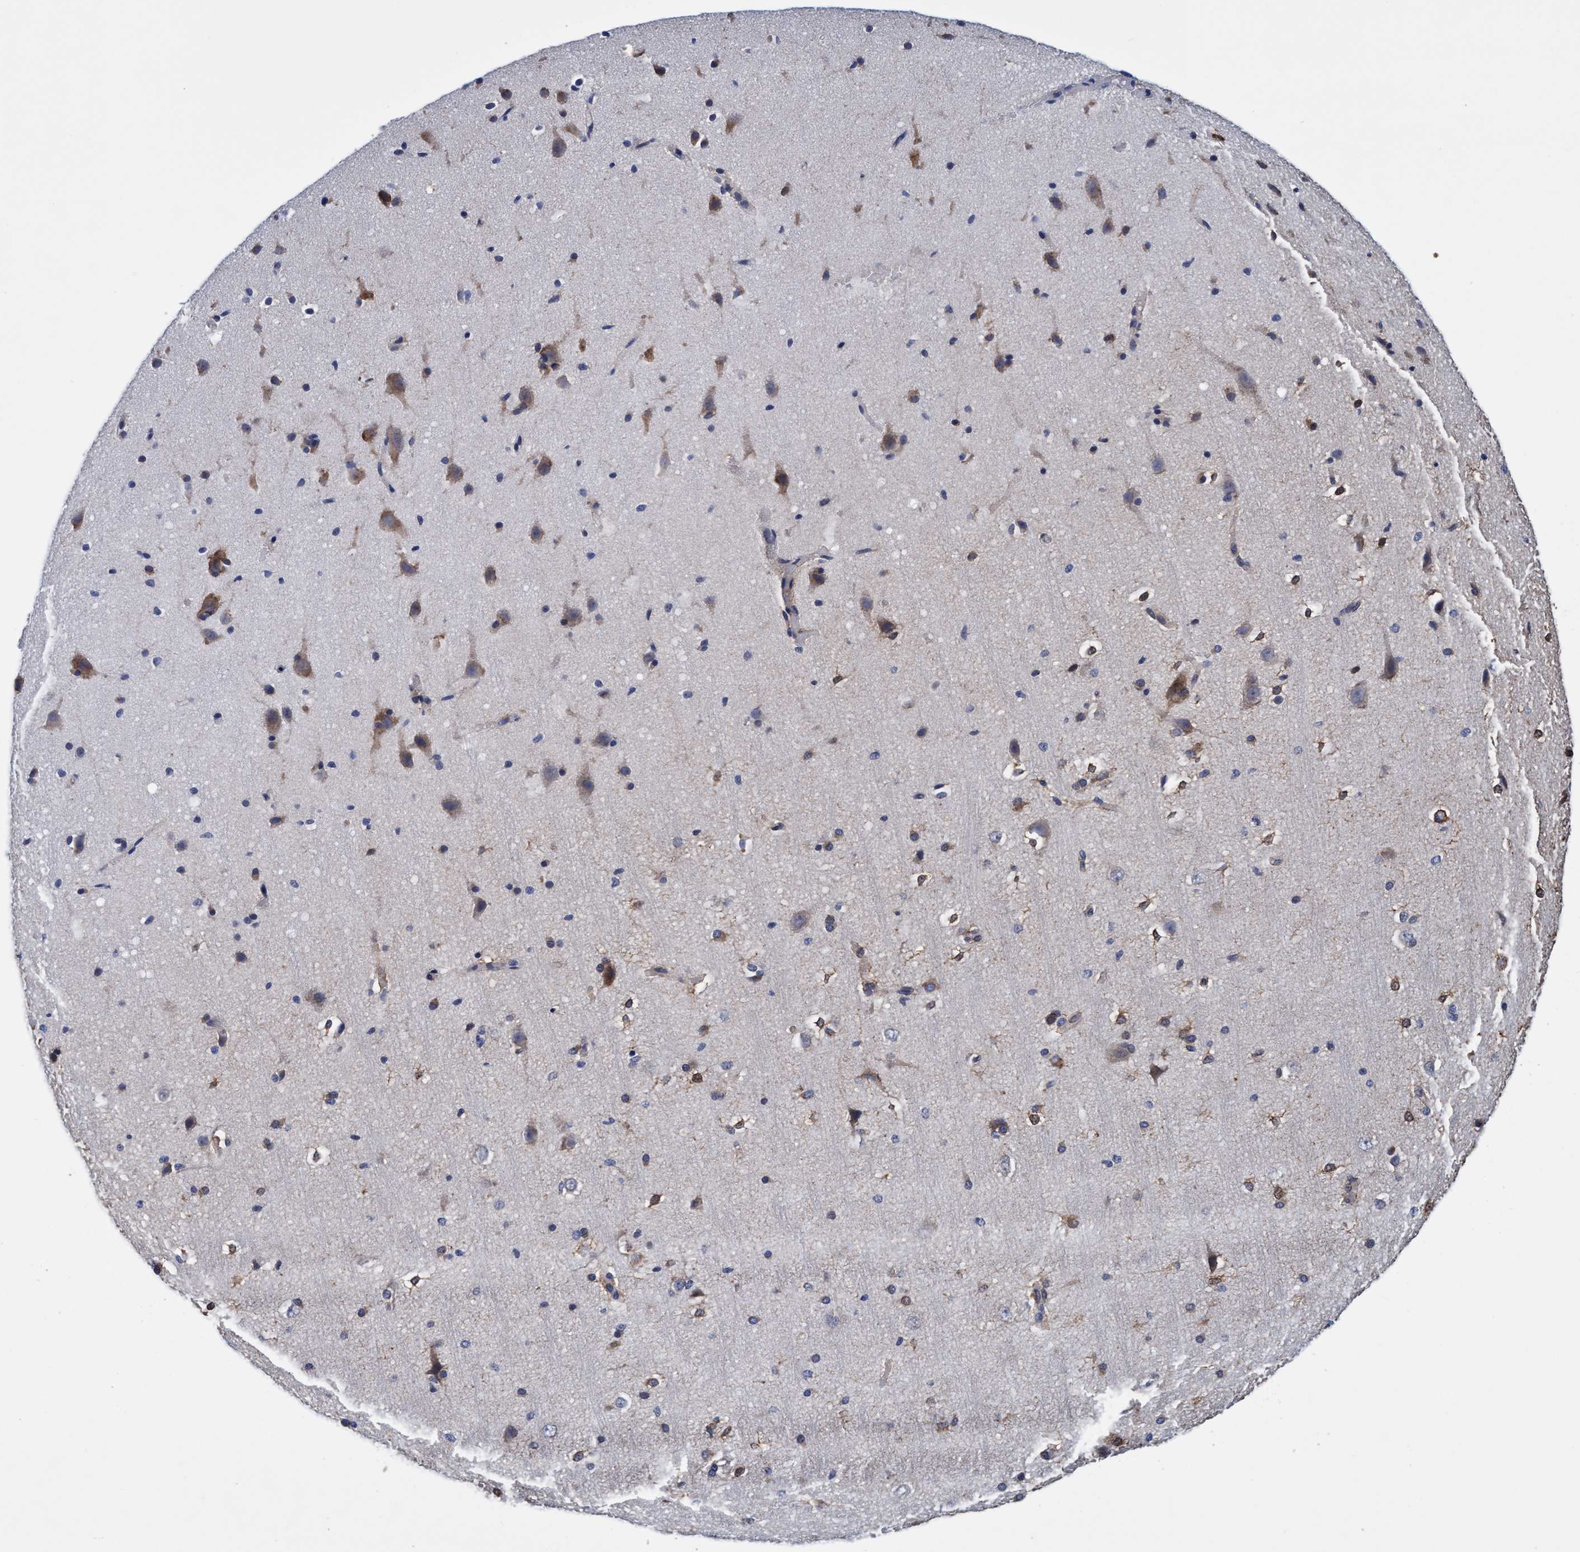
{"staining": {"intensity": "moderate", "quantity": ">75%", "location": "cytoplasmic/membranous"}, "tissue": "cerebral cortex", "cell_type": "Endothelial cells", "image_type": "normal", "snomed": [{"axis": "morphology", "description": "Normal tissue, NOS"}, {"axis": "morphology", "description": "Developmental malformation"}, {"axis": "topography", "description": "Cerebral cortex"}], "caption": "An immunohistochemistry (IHC) histopathology image of normal tissue is shown. Protein staining in brown highlights moderate cytoplasmic/membranous positivity in cerebral cortex within endothelial cells.", "gene": "CALCOCO2", "patient": {"sex": "female", "age": 30}}